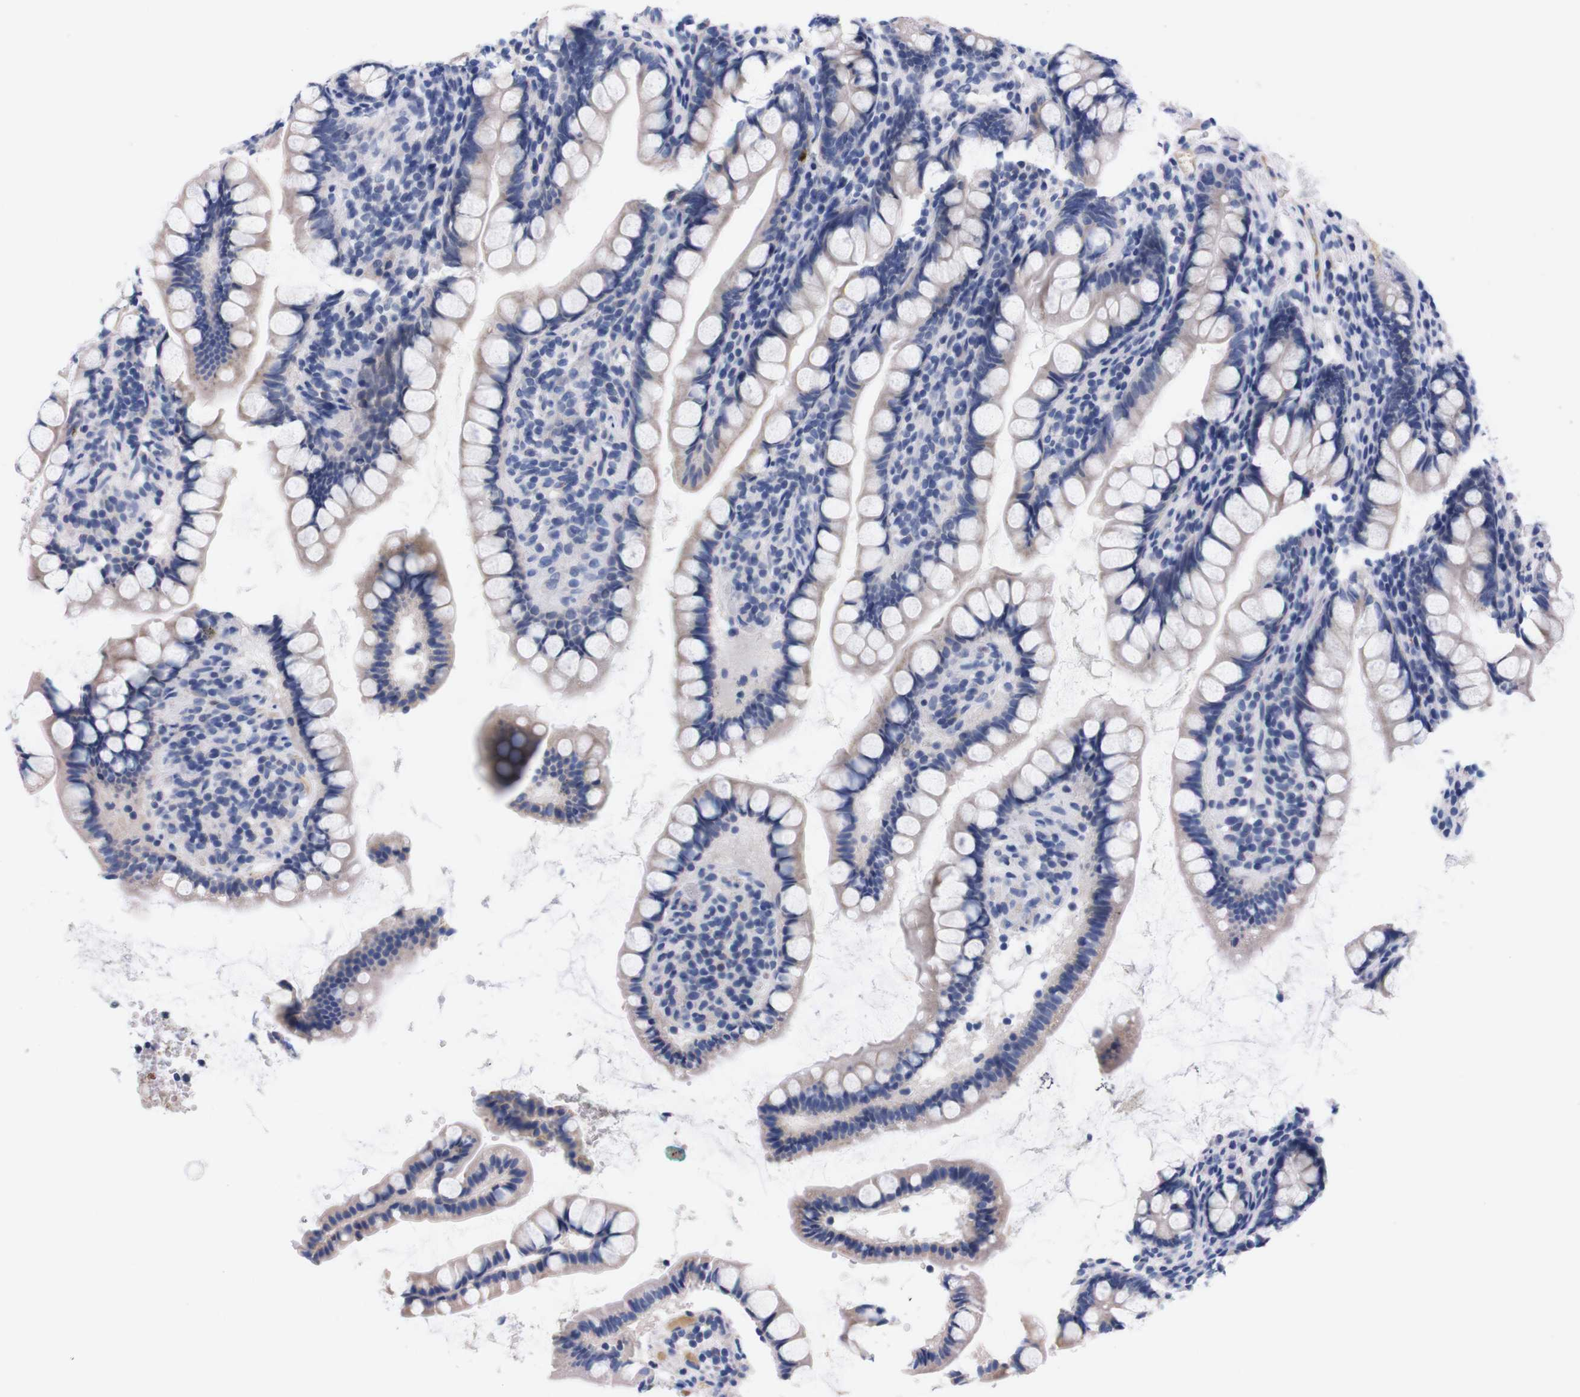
{"staining": {"intensity": "negative", "quantity": "none", "location": "none"}, "tissue": "small intestine", "cell_type": "Glandular cells", "image_type": "normal", "snomed": [{"axis": "morphology", "description": "Normal tissue, NOS"}, {"axis": "topography", "description": "Small intestine"}], "caption": "Glandular cells show no significant protein positivity in unremarkable small intestine. The staining is performed using DAB (3,3'-diaminobenzidine) brown chromogen with nuclei counter-stained in using hematoxylin.", "gene": "FAM210A", "patient": {"sex": "female", "age": 84}}